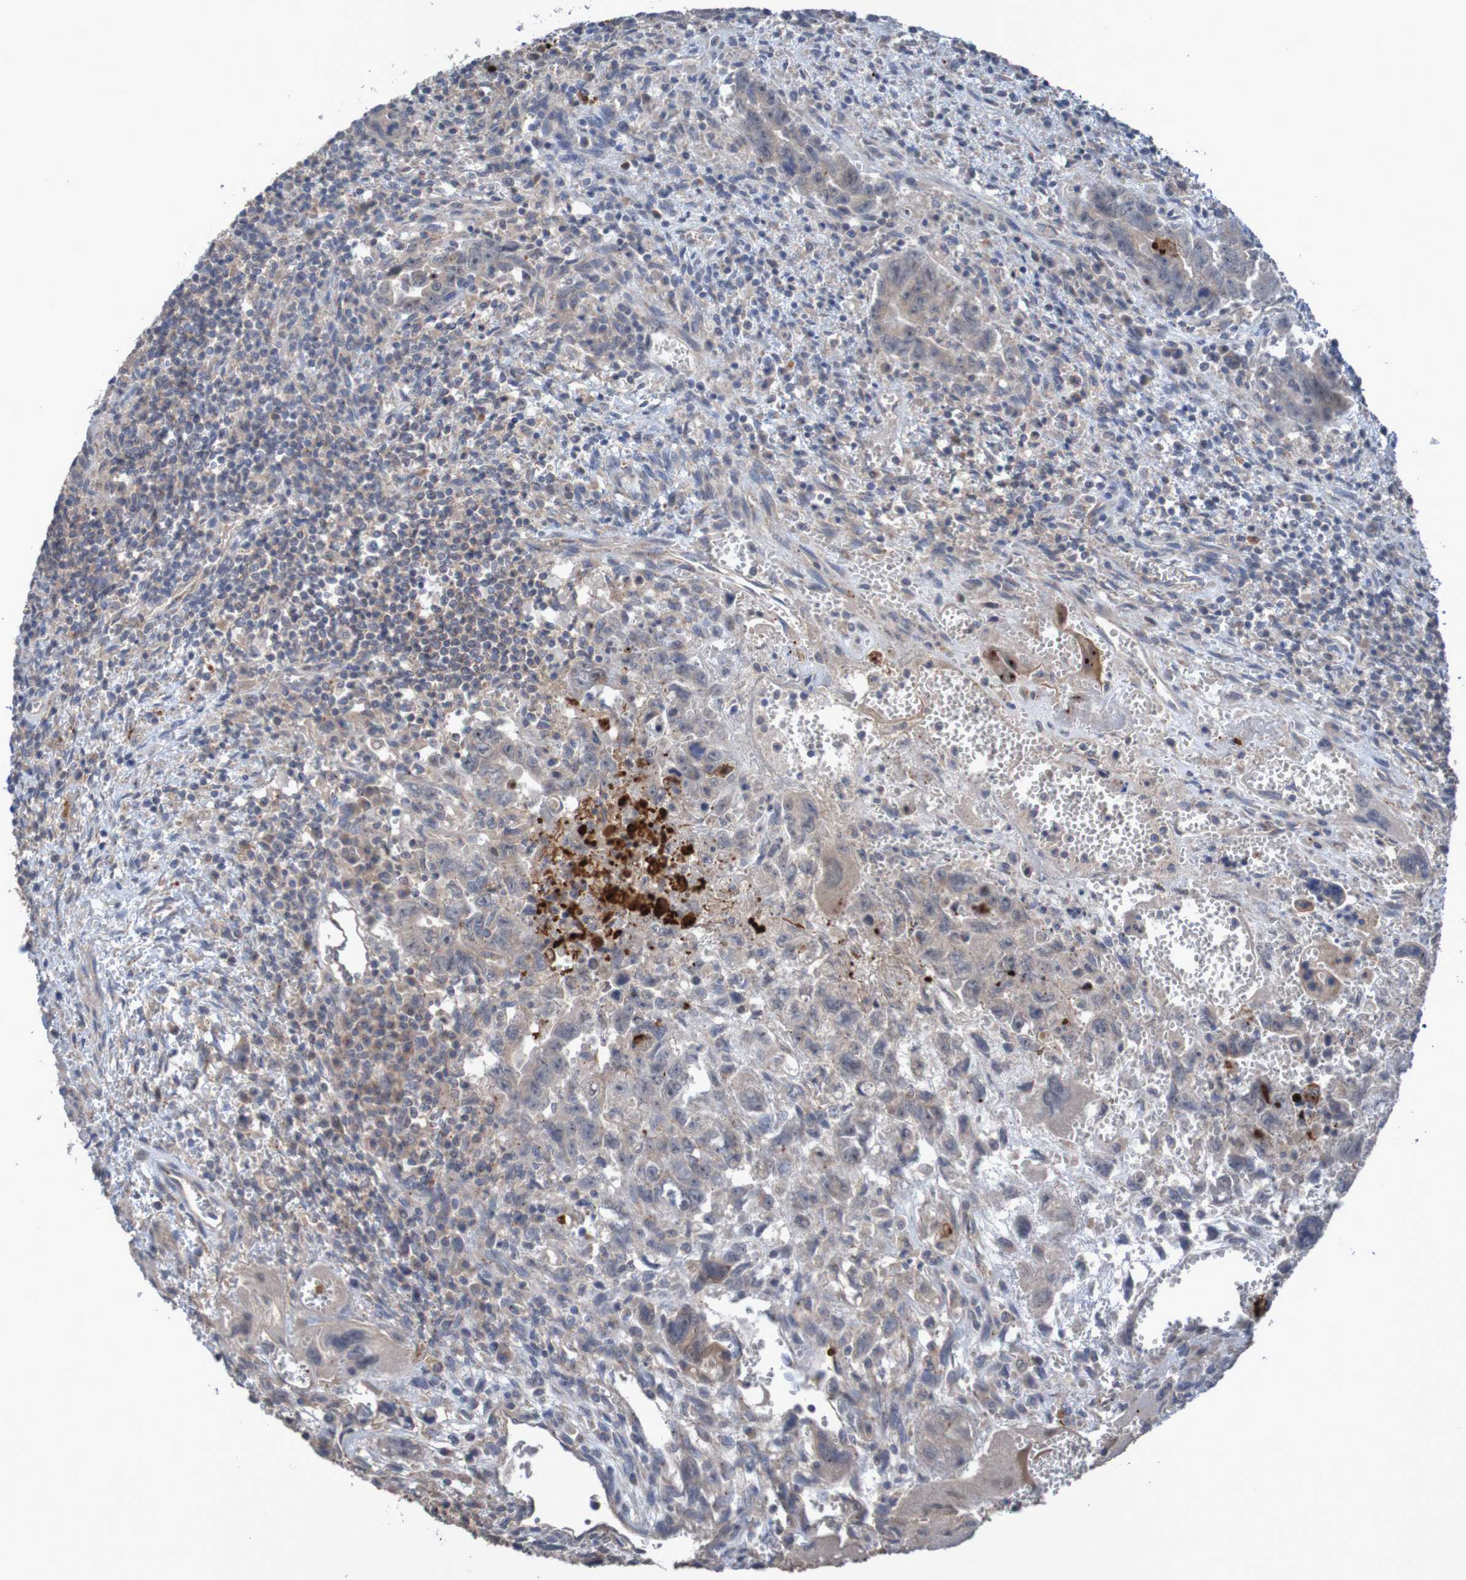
{"staining": {"intensity": "weak", "quantity": ">75%", "location": "cytoplasmic/membranous"}, "tissue": "testis cancer", "cell_type": "Tumor cells", "image_type": "cancer", "snomed": [{"axis": "morphology", "description": "Carcinoma, Embryonal, NOS"}, {"axis": "topography", "description": "Testis"}], "caption": "Tumor cells exhibit weak cytoplasmic/membranous staining in about >75% of cells in embryonal carcinoma (testis).", "gene": "ANGPT4", "patient": {"sex": "male", "age": 28}}